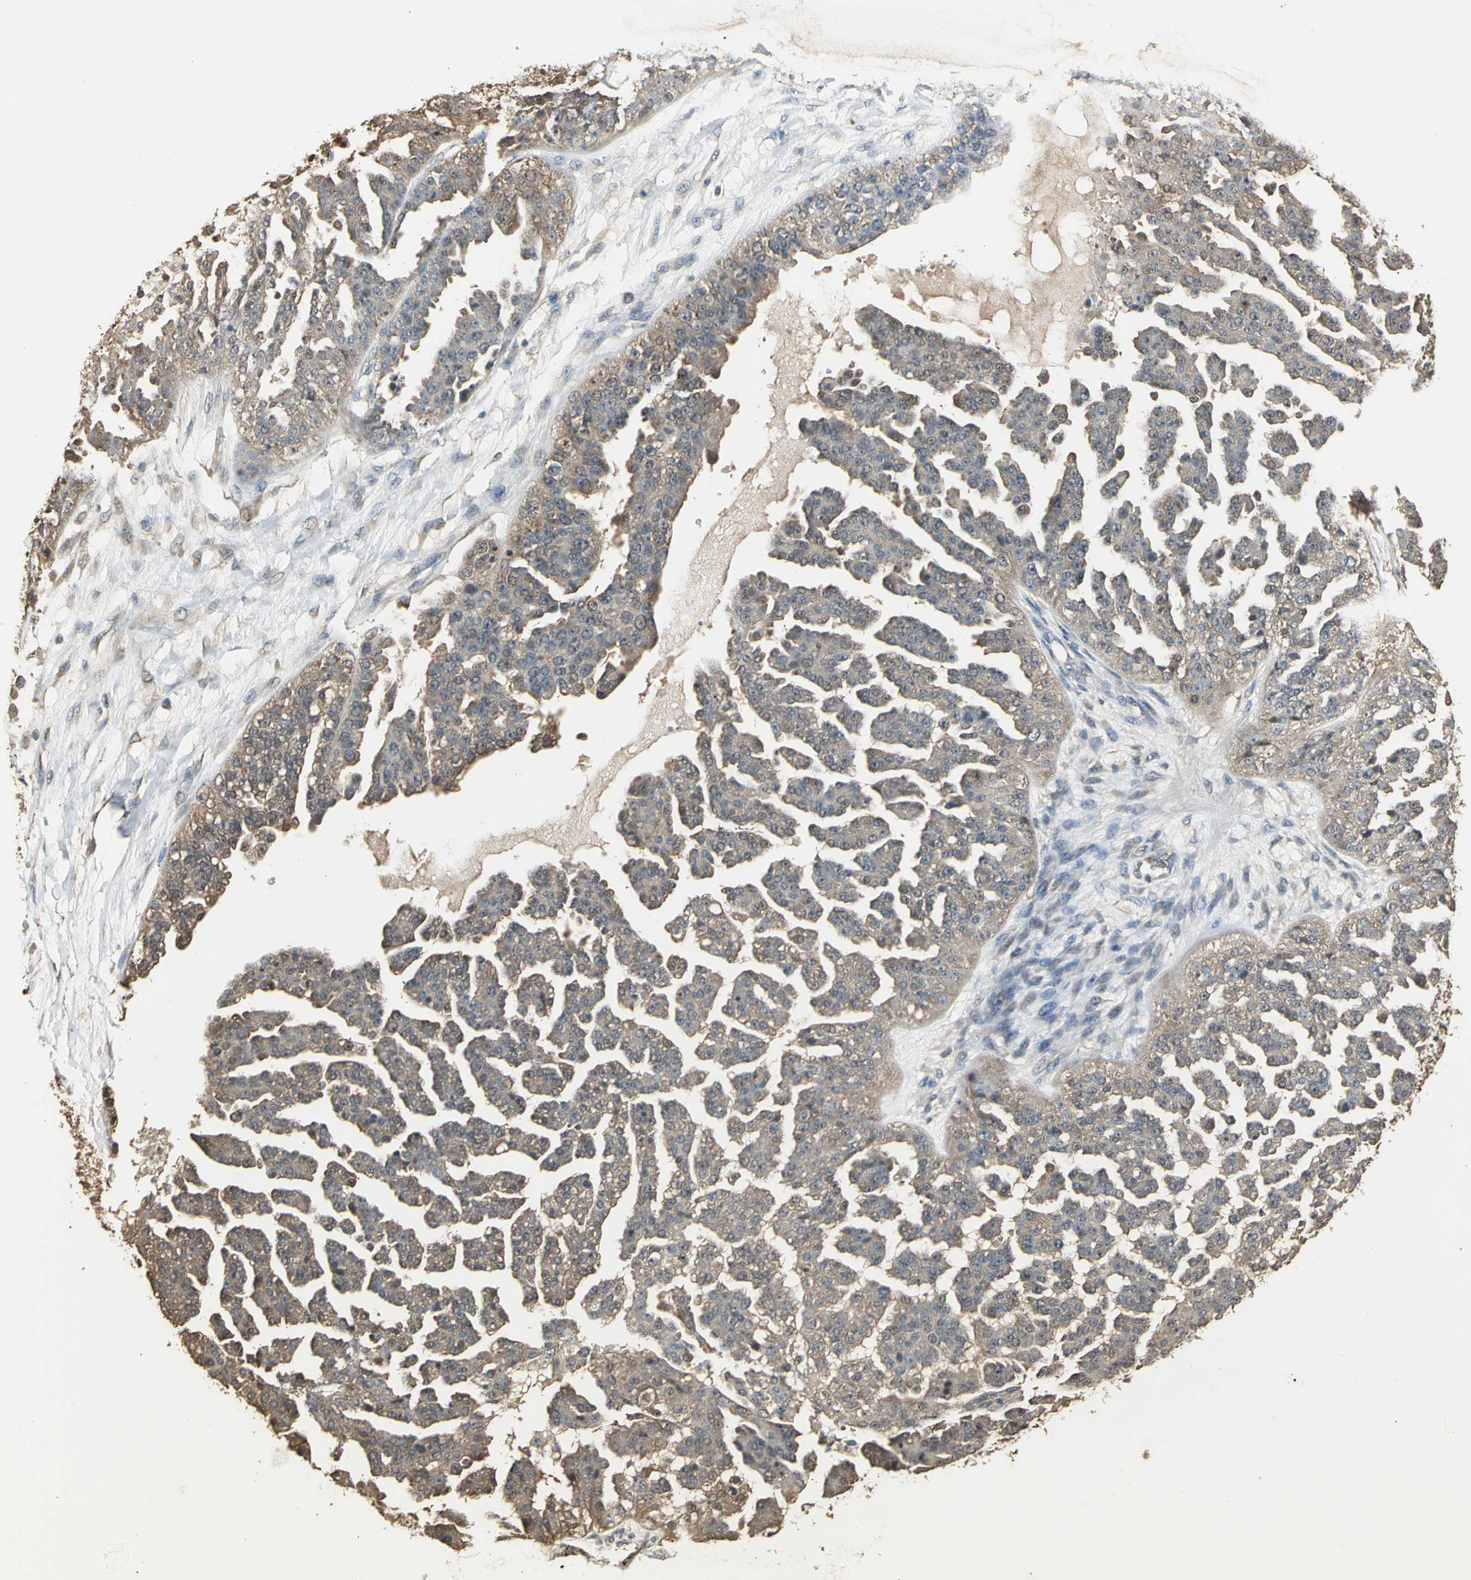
{"staining": {"intensity": "weak", "quantity": ">75%", "location": "cytoplasmic/membranous"}, "tissue": "ovarian cancer", "cell_type": "Tumor cells", "image_type": "cancer", "snomed": [{"axis": "morphology", "description": "Carcinoma, NOS"}, {"axis": "topography", "description": "Soft tissue"}, {"axis": "topography", "description": "Ovary"}], "caption": "Immunohistochemistry image of human ovarian carcinoma stained for a protein (brown), which shows low levels of weak cytoplasmic/membranous positivity in approximately >75% of tumor cells.", "gene": "PARK7", "patient": {"sex": "female", "age": 54}}